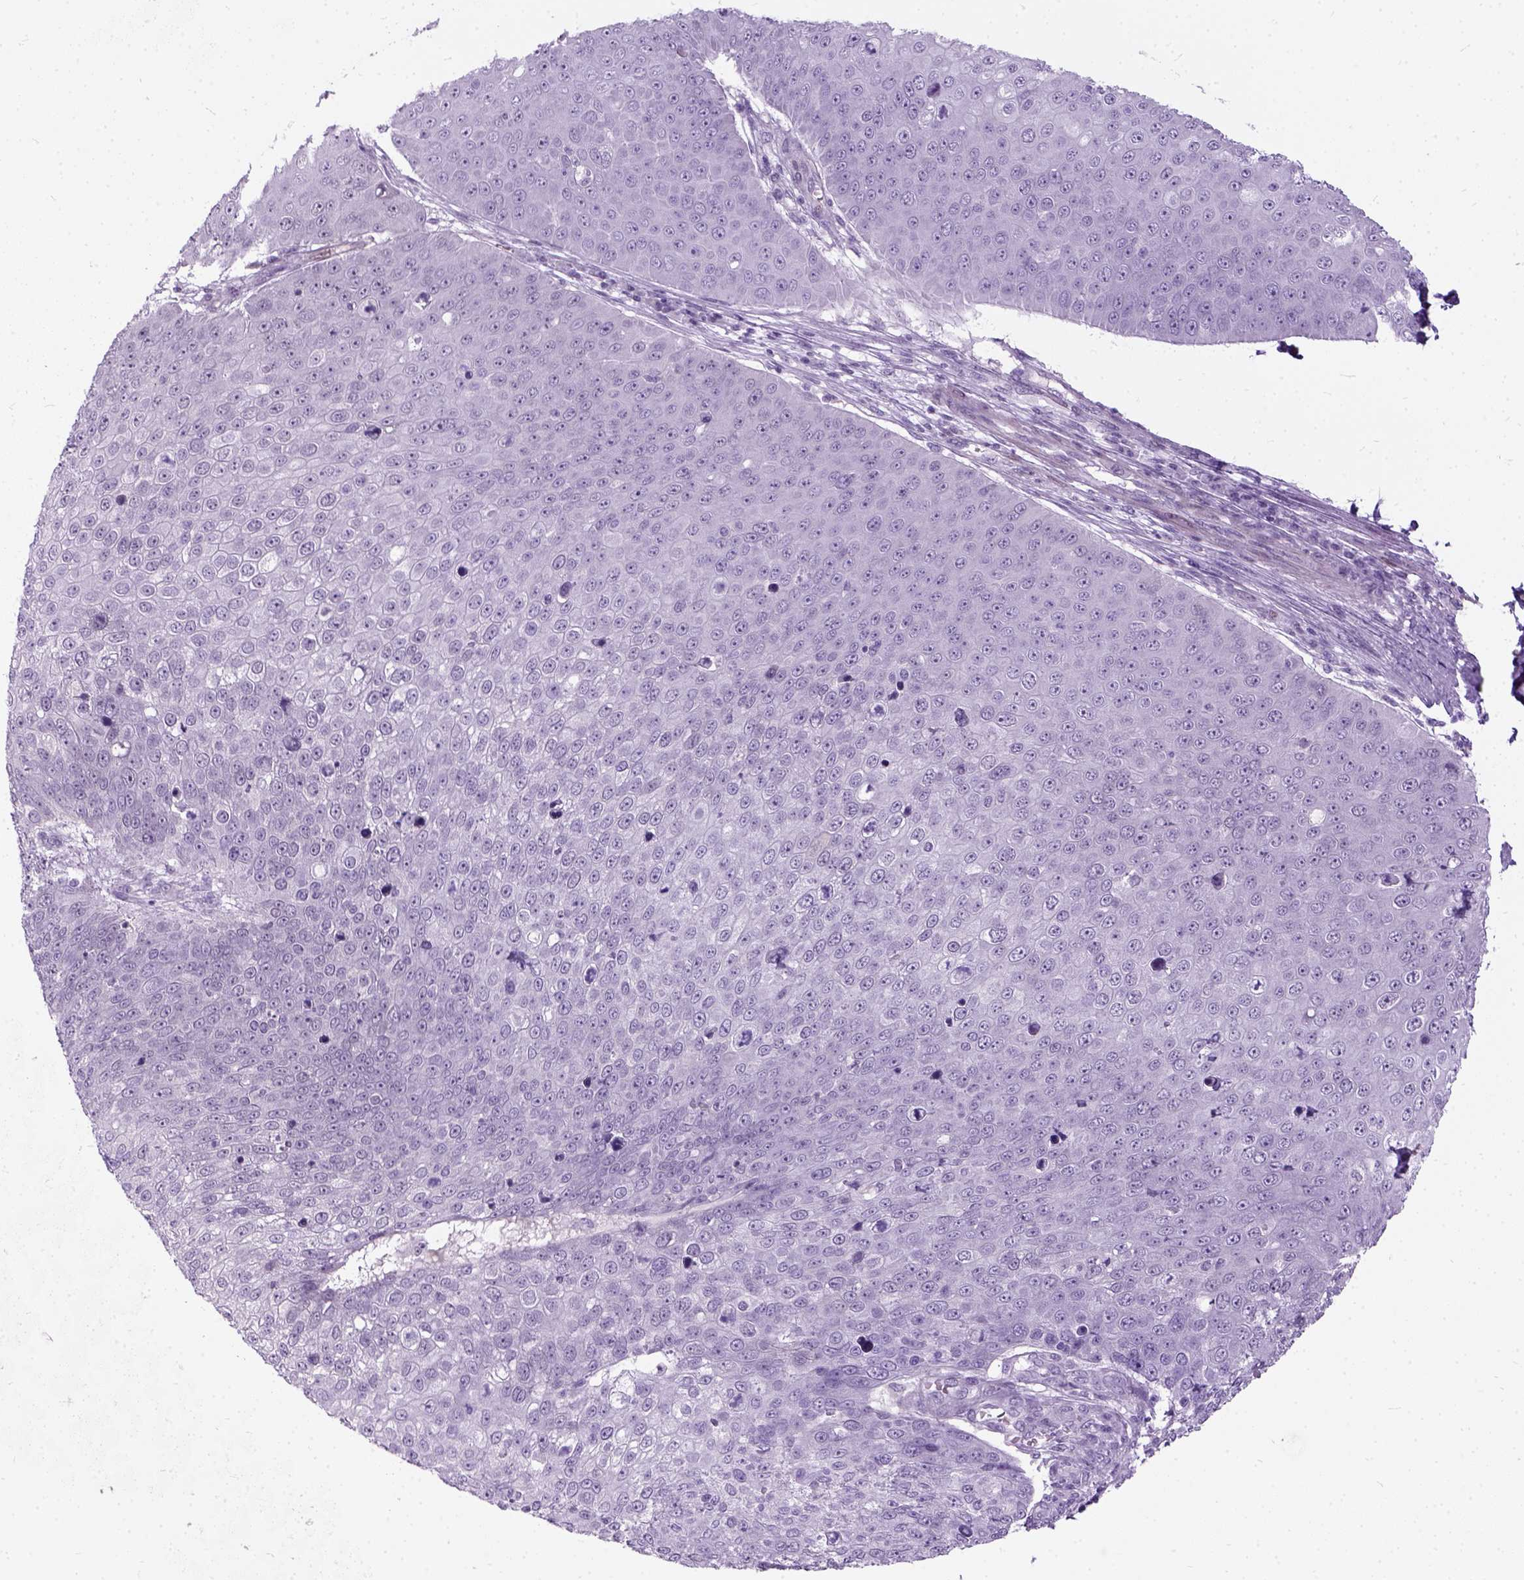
{"staining": {"intensity": "negative", "quantity": "none", "location": "none"}, "tissue": "skin cancer", "cell_type": "Tumor cells", "image_type": "cancer", "snomed": [{"axis": "morphology", "description": "Squamous cell carcinoma, NOS"}, {"axis": "topography", "description": "Skin"}], "caption": "Human skin squamous cell carcinoma stained for a protein using immunohistochemistry (IHC) shows no expression in tumor cells.", "gene": "AXDND1", "patient": {"sex": "male", "age": 71}}